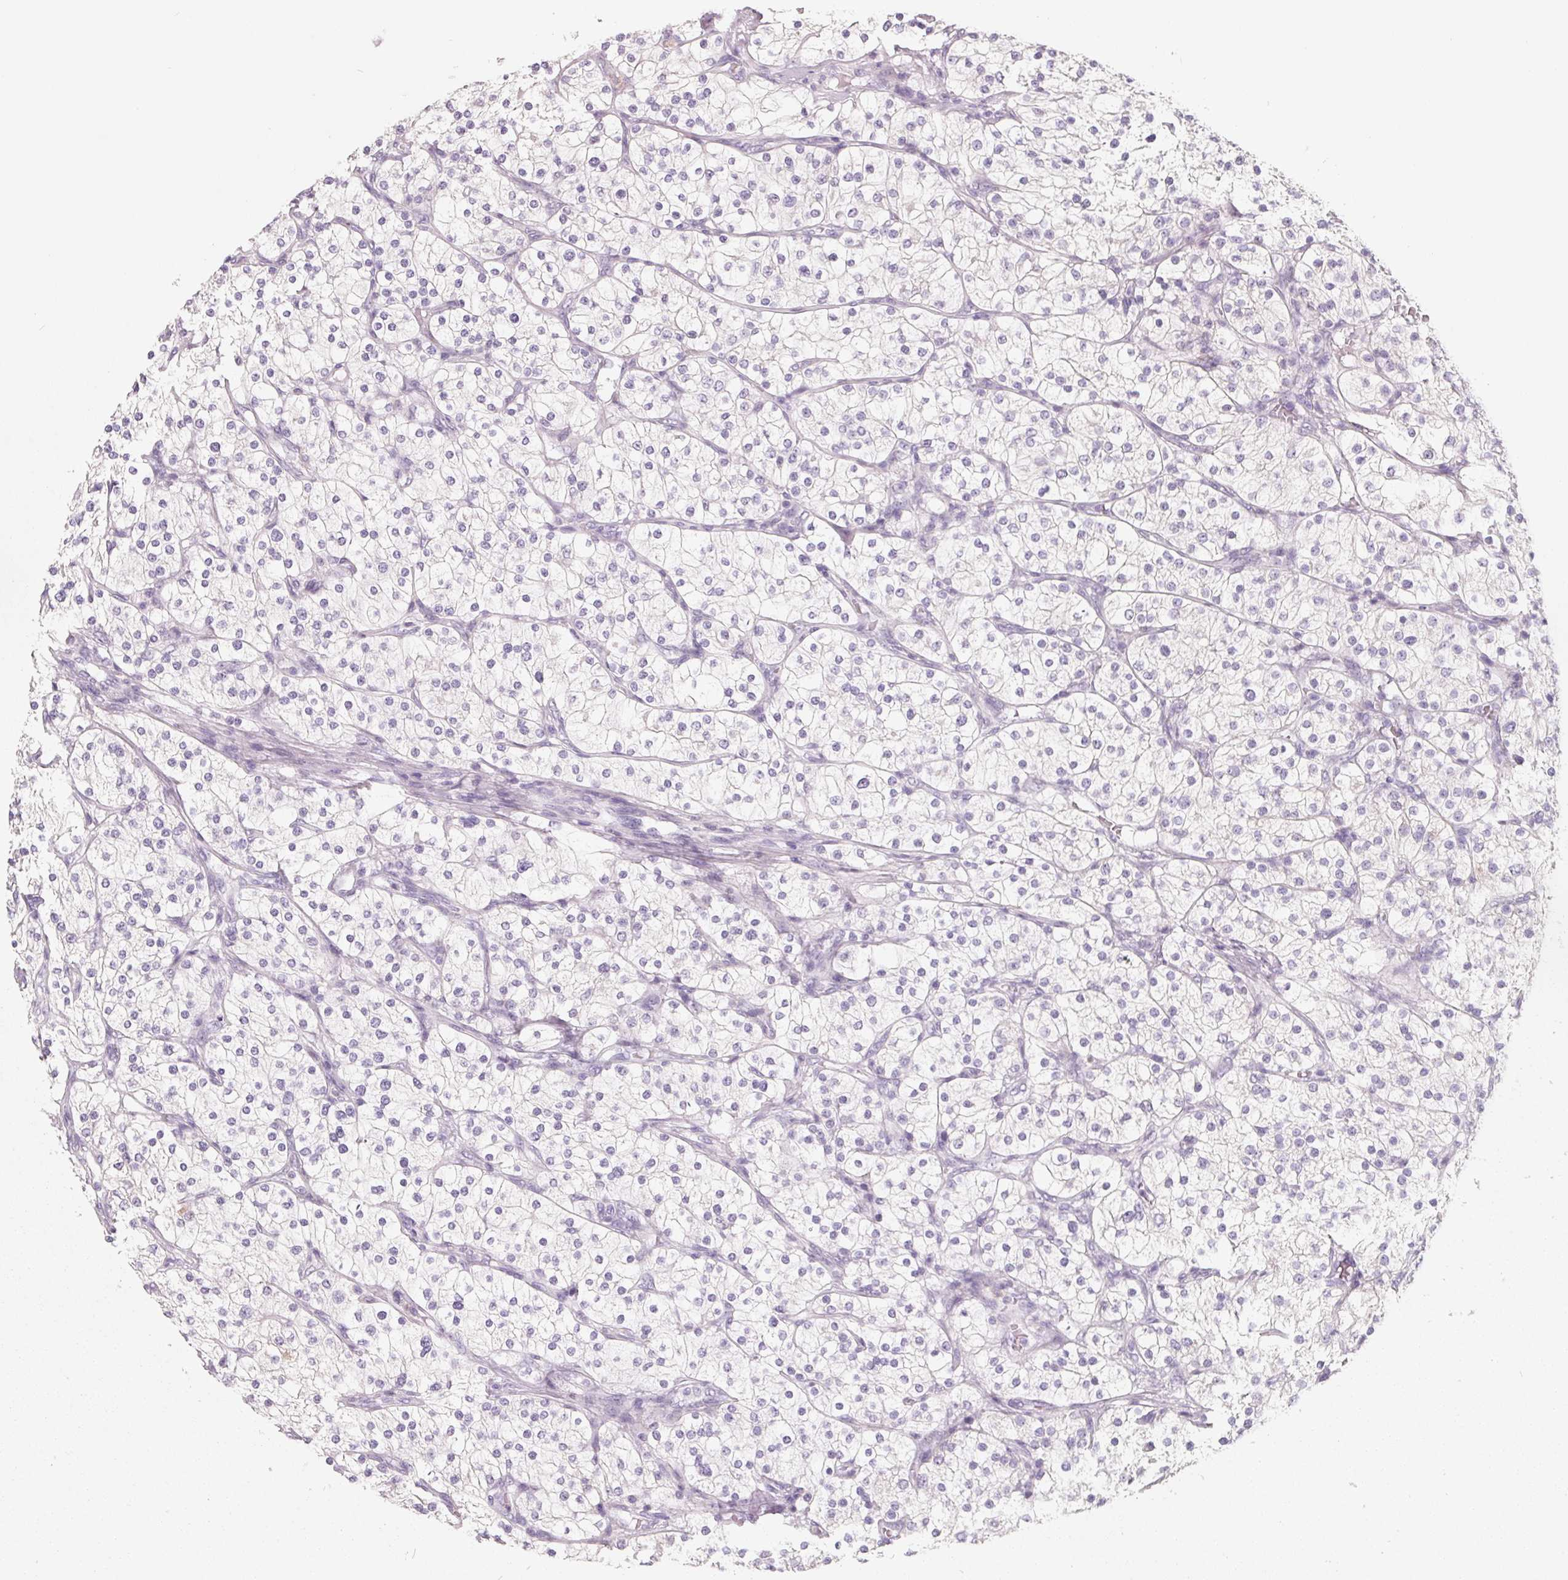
{"staining": {"intensity": "negative", "quantity": "none", "location": "none"}, "tissue": "renal cancer", "cell_type": "Tumor cells", "image_type": "cancer", "snomed": [{"axis": "morphology", "description": "Adenocarcinoma, NOS"}, {"axis": "topography", "description": "Kidney"}], "caption": "Immunohistochemical staining of renal cancer shows no significant staining in tumor cells.", "gene": "FTCD", "patient": {"sex": "male", "age": 80}}